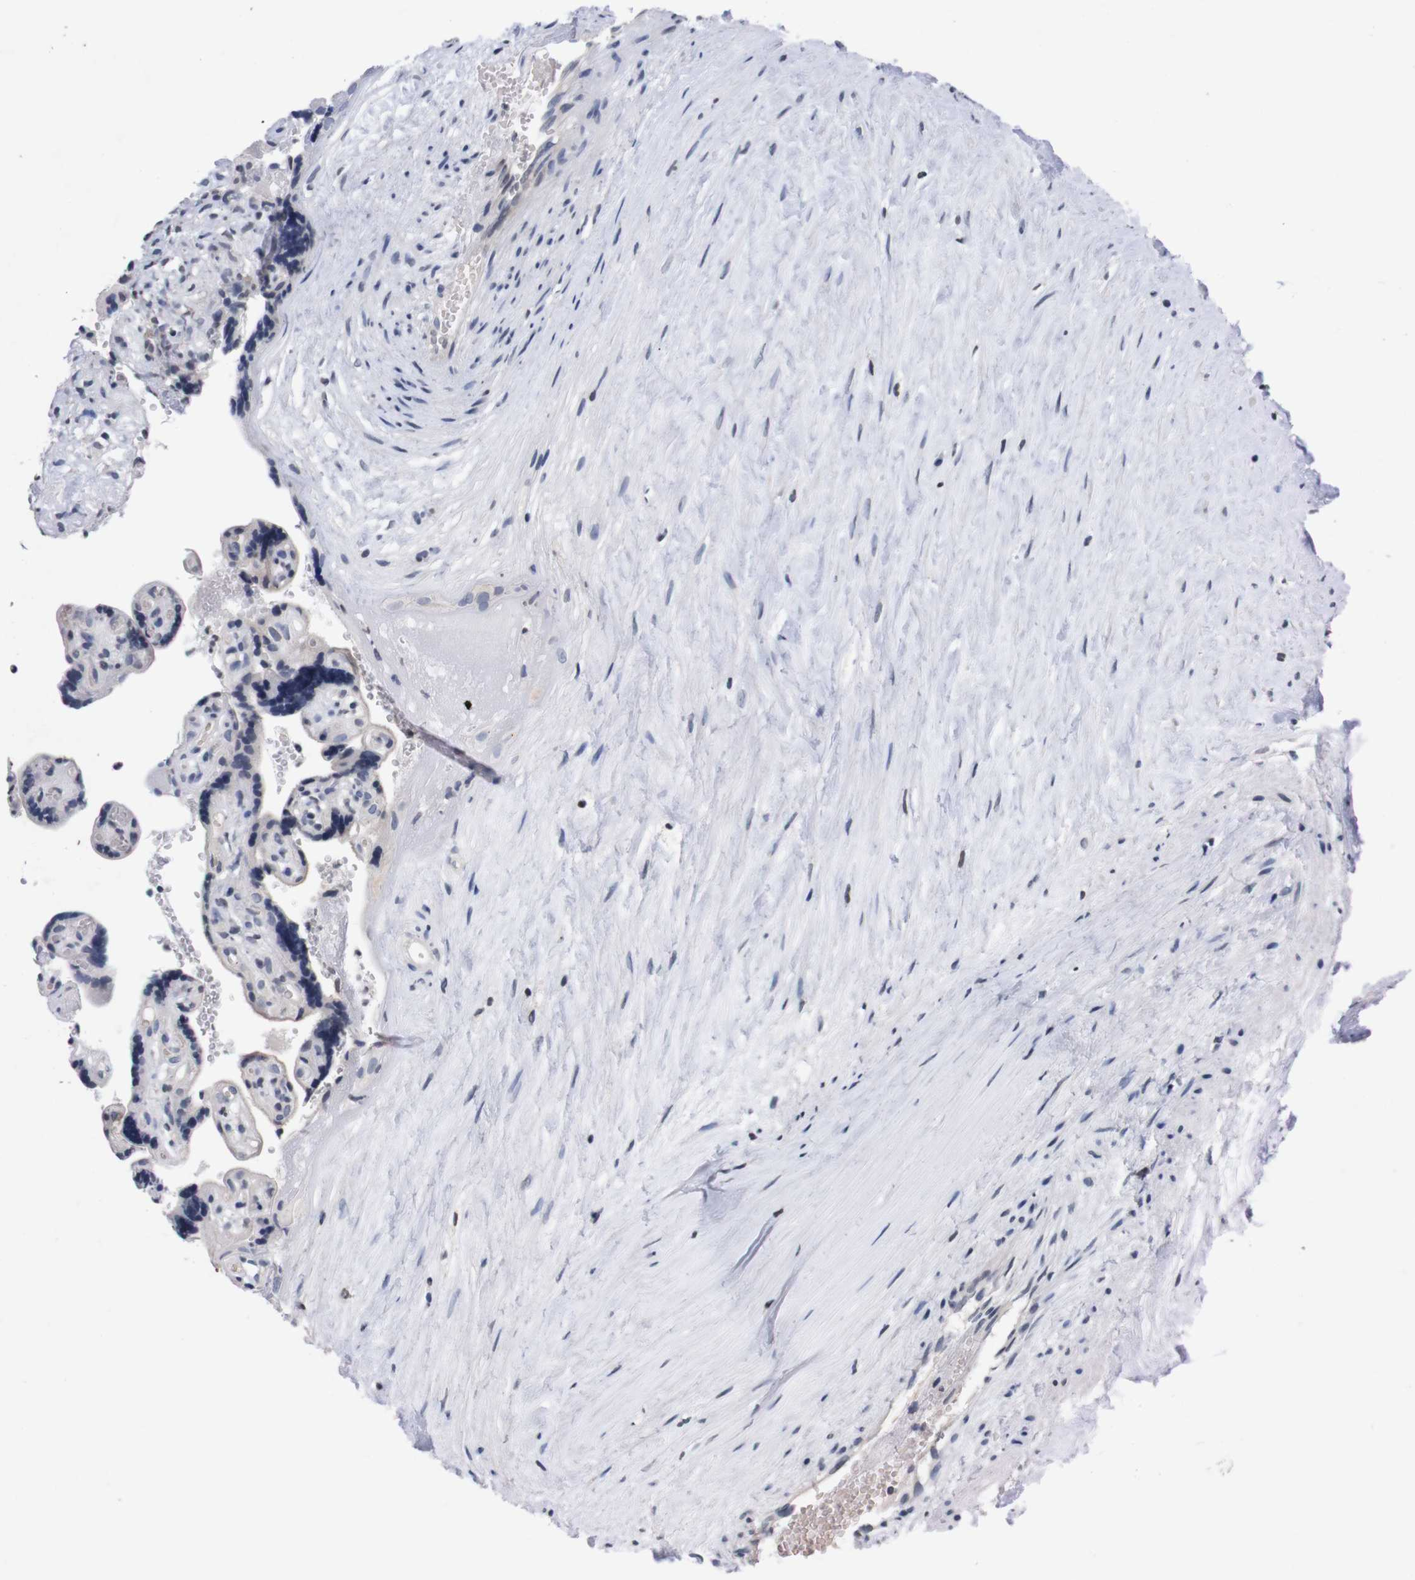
{"staining": {"intensity": "negative", "quantity": "none", "location": "none"}, "tissue": "placenta", "cell_type": "Trophoblastic cells", "image_type": "normal", "snomed": [{"axis": "morphology", "description": "Normal tissue, NOS"}, {"axis": "topography", "description": "Placenta"}], "caption": "The photomicrograph displays no staining of trophoblastic cells in unremarkable placenta.", "gene": "TNFRSF21", "patient": {"sex": "female", "age": 30}}